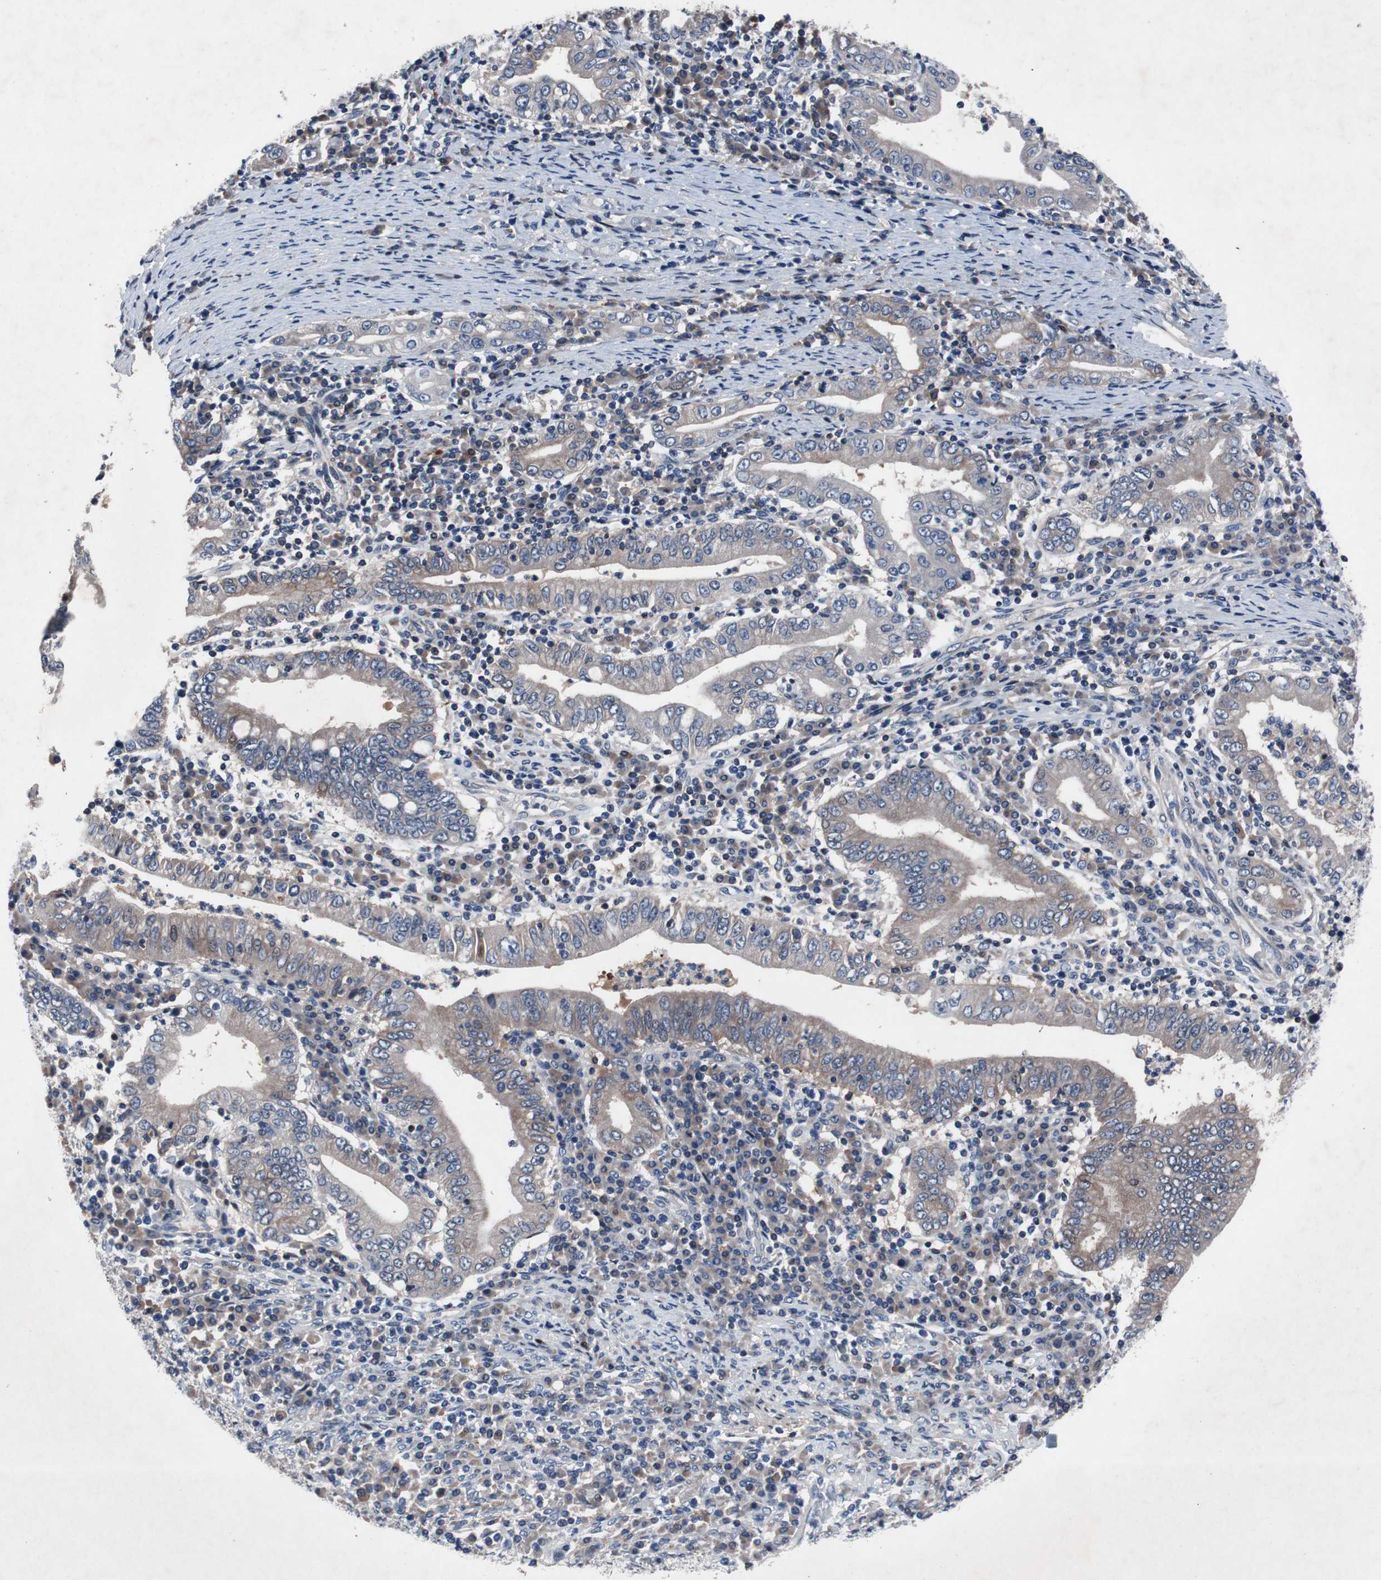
{"staining": {"intensity": "weak", "quantity": "<25%", "location": "cytoplasmic/membranous"}, "tissue": "stomach cancer", "cell_type": "Tumor cells", "image_type": "cancer", "snomed": [{"axis": "morphology", "description": "Normal tissue, NOS"}, {"axis": "morphology", "description": "Adenocarcinoma, NOS"}, {"axis": "topography", "description": "Esophagus"}, {"axis": "topography", "description": "Stomach, upper"}, {"axis": "topography", "description": "Peripheral nerve tissue"}], "caption": "Adenocarcinoma (stomach) was stained to show a protein in brown. There is no significant expression in tumor cells. The staining was performed using DAB to visualize the protein expression in brown, while the nuclei were stained in blue with hematoxylin (Magnification: 20x).", "gene": "MUTYH", "patient": {"sex": "male", "age": 62}}